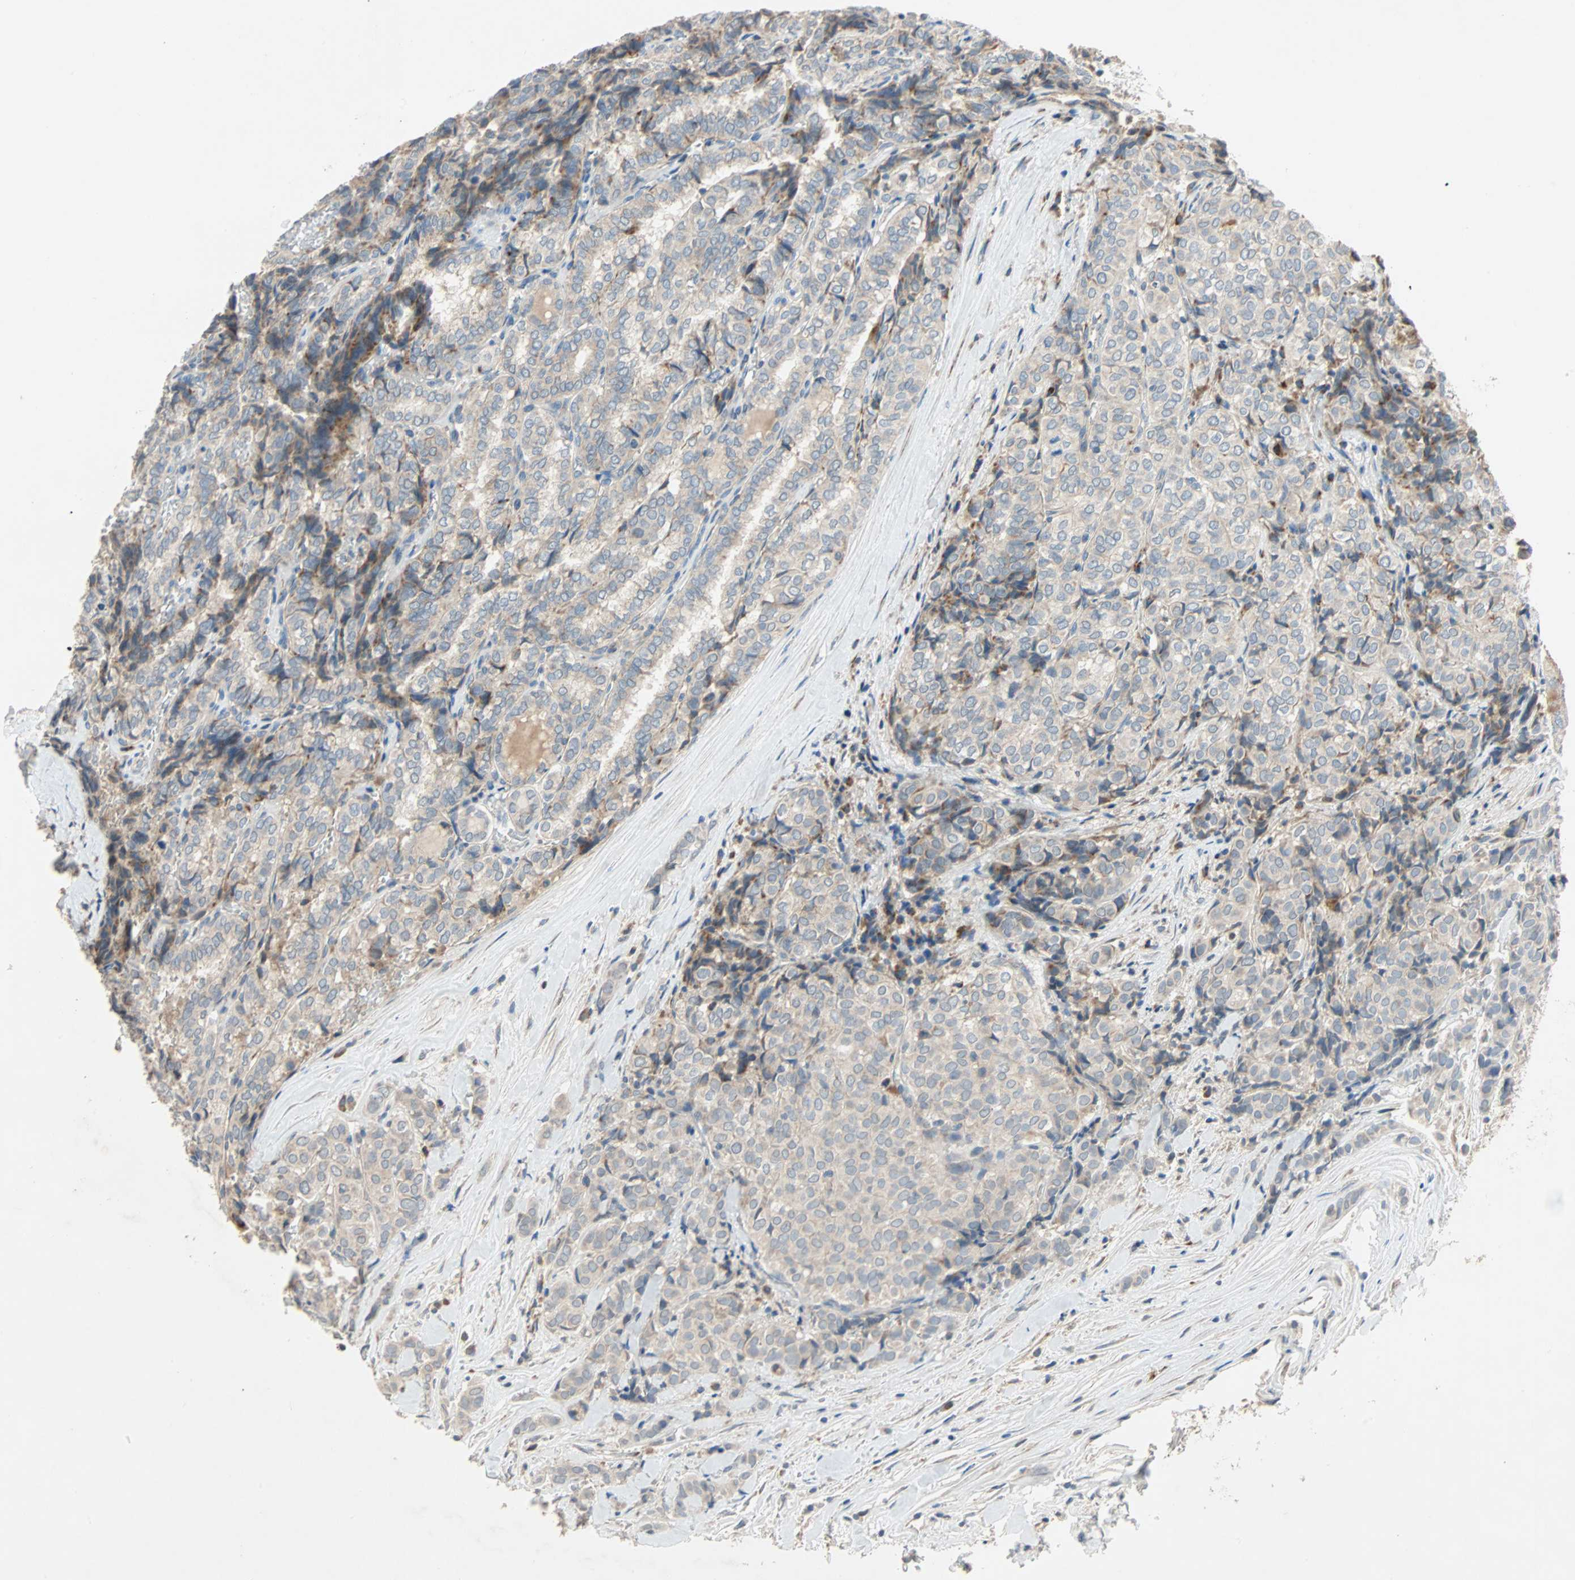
{"staining": {"intensity": "weak", "quantity": "25%-75%", "location": "cytoplasmic/membranous"}, "tissue": "thyroid cancer", "cell_type": "Tumor cells", "image_type": "cancer", "snomed": [{"axis": "morphology", "description": "Normal tissue, NOS"}, {"axis": "morphology", "description": "Papillary adenocarcinoma, NOS"}, {"axis": "topography", "description": "Thyroid gland"}], "caption": "Immunohistochemistry (IHC) photomicrograph of neoplastic tissue: thyroid cancer (papillary adenocarcinoma) stained using immunohistochemistry (IHC) reveals low levels of weak protein expression localized specifically in the cytoplasmic/membranous of tumor cells, appearing as a cytoplasmic/membranous brown color.", "gene": "XYLT1", "patient": {"sex": "female", "age": 30}}